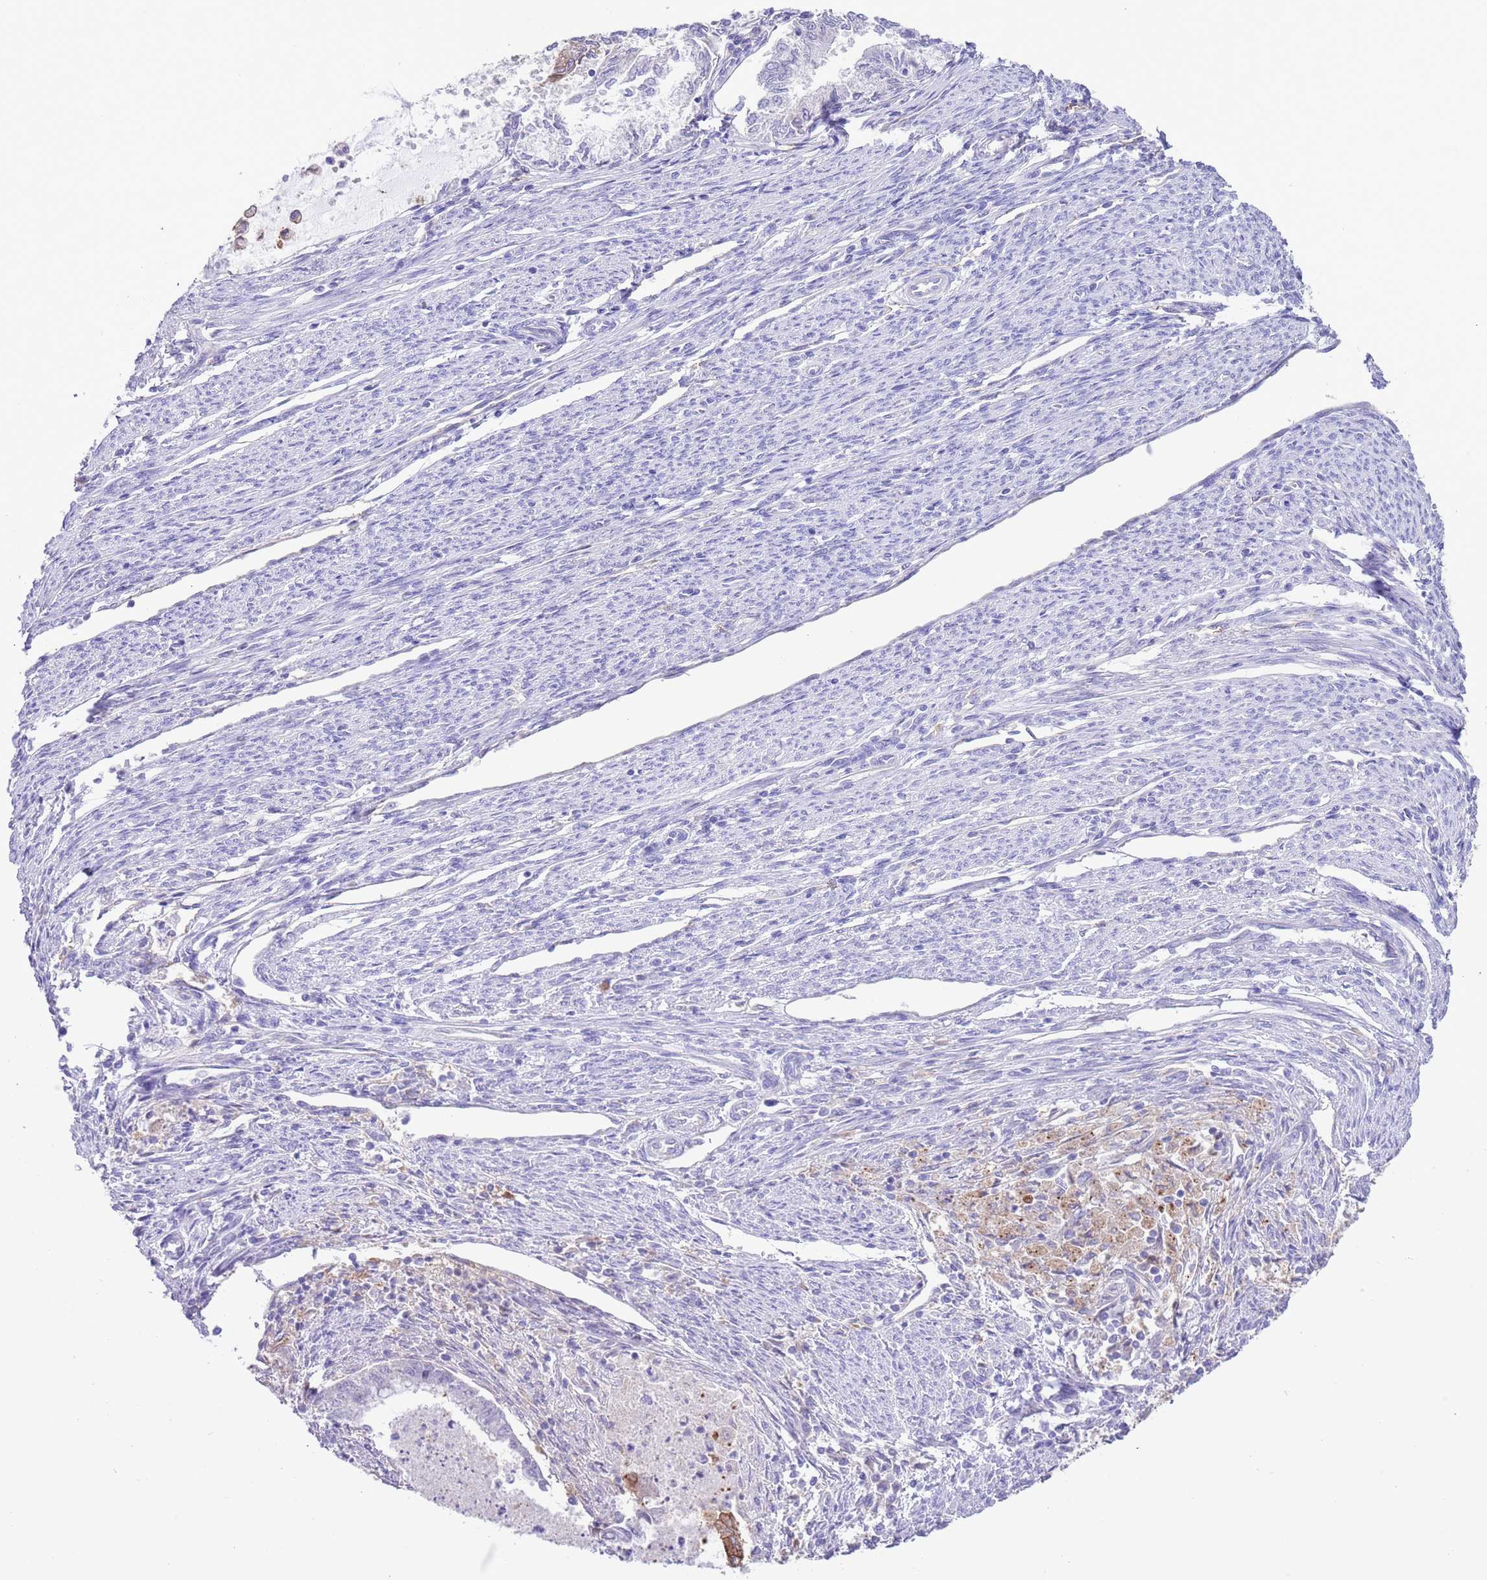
{"staining": {"intensity": "negative", "quantity": "none", "location": "none"}, "tissue": "endometrial cancer", "cell_type": "Tumor cells", "image_type": "cancer", "snomed": [{"axis": "morphology", "description": "Adenocarcinoma, NOS"}, {"axis": "topography", "description": "Endometrium"}], "caption": "A photomicrograph of human endometrial cancer is negative for staining in tumor cells.", "gene": "IGF1", "patient": {"sex": "female", "age": 79}}